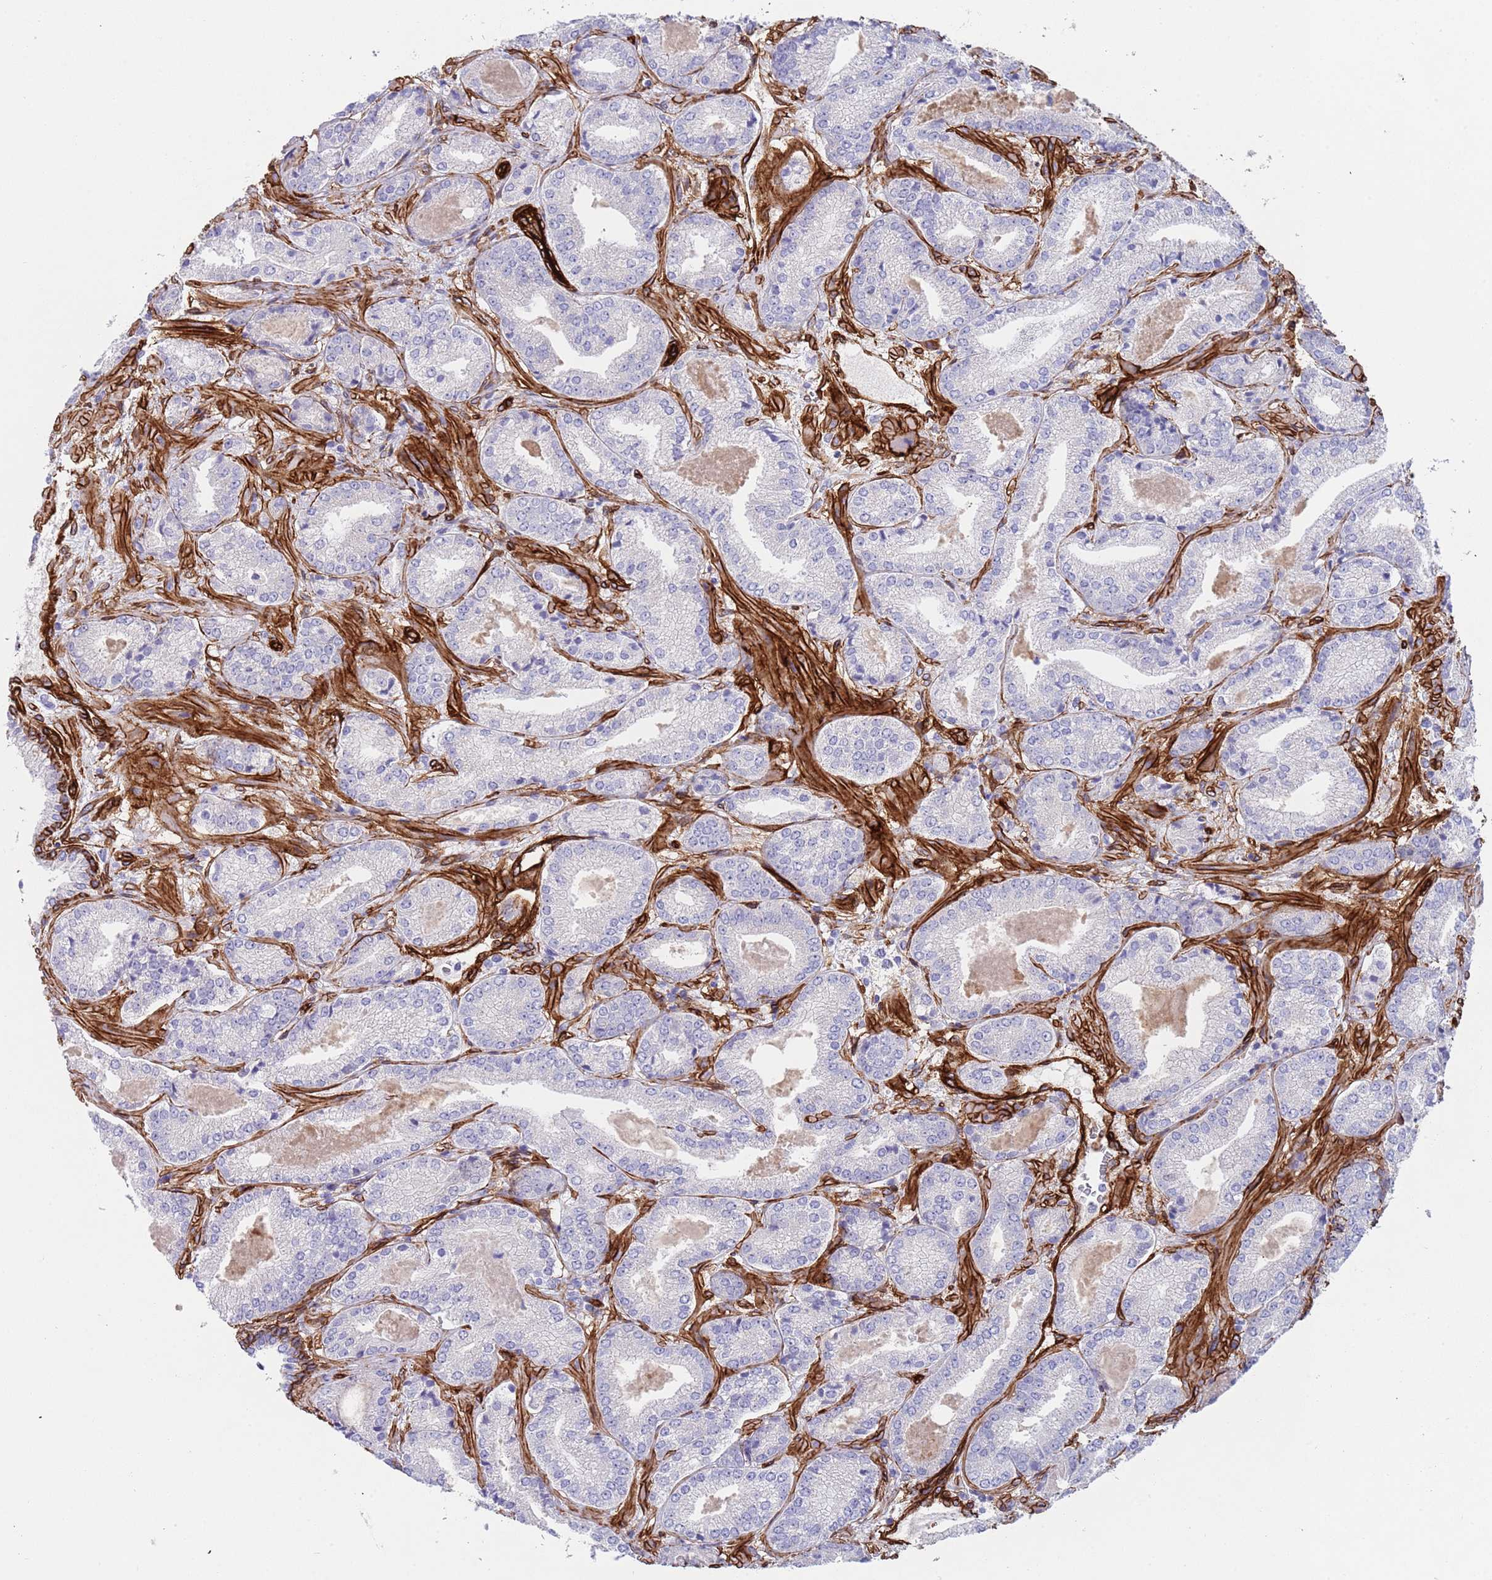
{"staining": {"intensity": "negative", "quantity": "none", "location": "none"}, "tissue": "prostate cancer", "cell_type": "Tumor cells", "image_type": "cancer", "snomed": [{"axis": "morphology", "description": "Adenocarcinoma, High grade"}, {"axis": "topography", "description": "Prostate"}], "caption": "Tumor cells show no significant protein expression in high-grade adenocarcinoma (prostate).", "gene": "CAV2", "patient": {"sex": "male", "age": 63}}